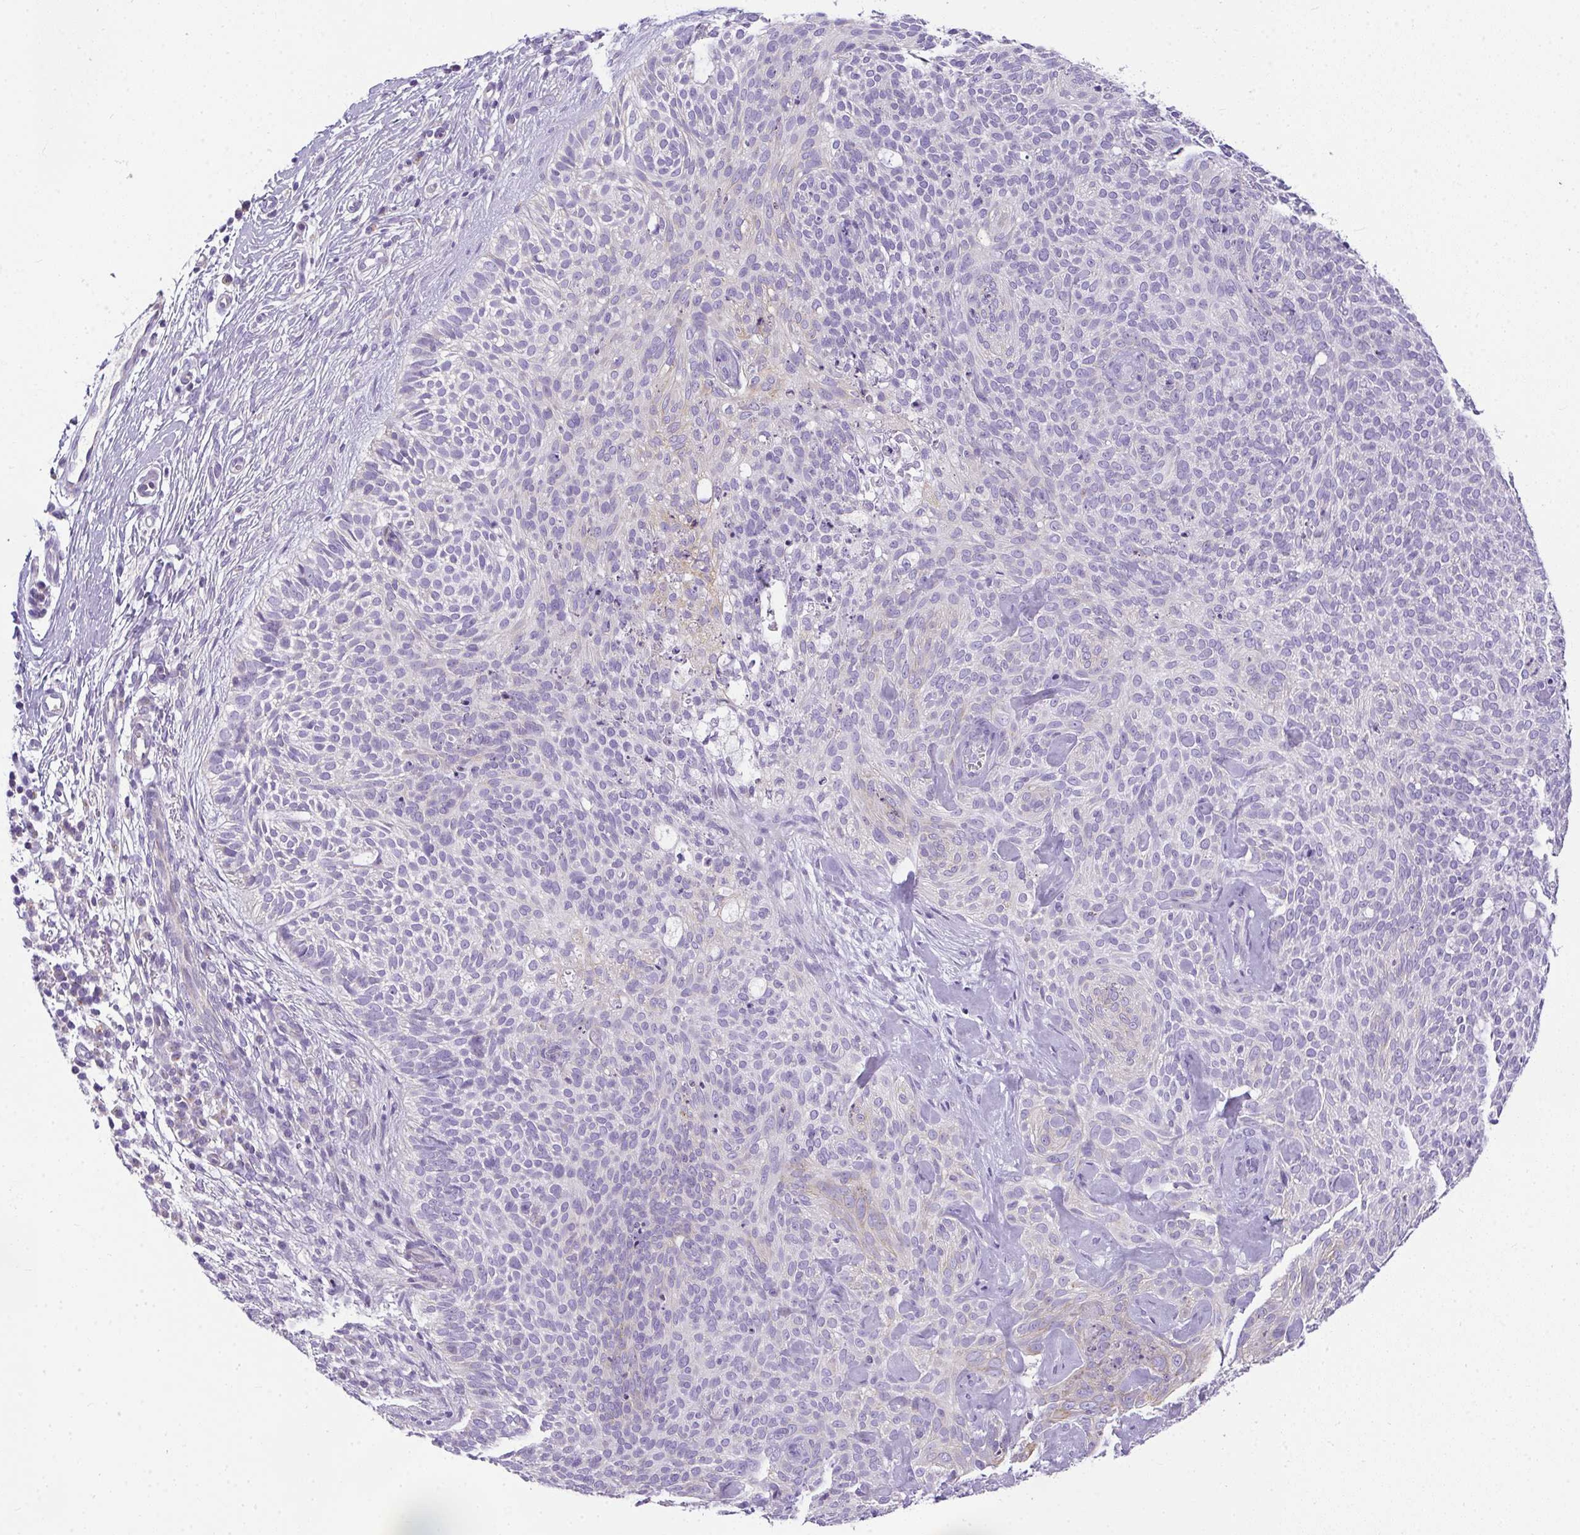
{"staining": {"intensity": "negative", "quantity": "none", "location": "none"}, "tissue": "skin cancer", "cell_type": "Tumor cells", "image_type": "cancer", "snomed": [{"axis": "morphology", "description": "Basal cell carcinoma"}, {"axis": "topography", "description": "Skin"}, {"axis": "topography", "description": "Skin of face"}], "caption": "Tumor cells show no significant staining in skin basal cell carcinoma.", "gene": "PLPPR3", "patient": {"sex": "female", "age": 82}}